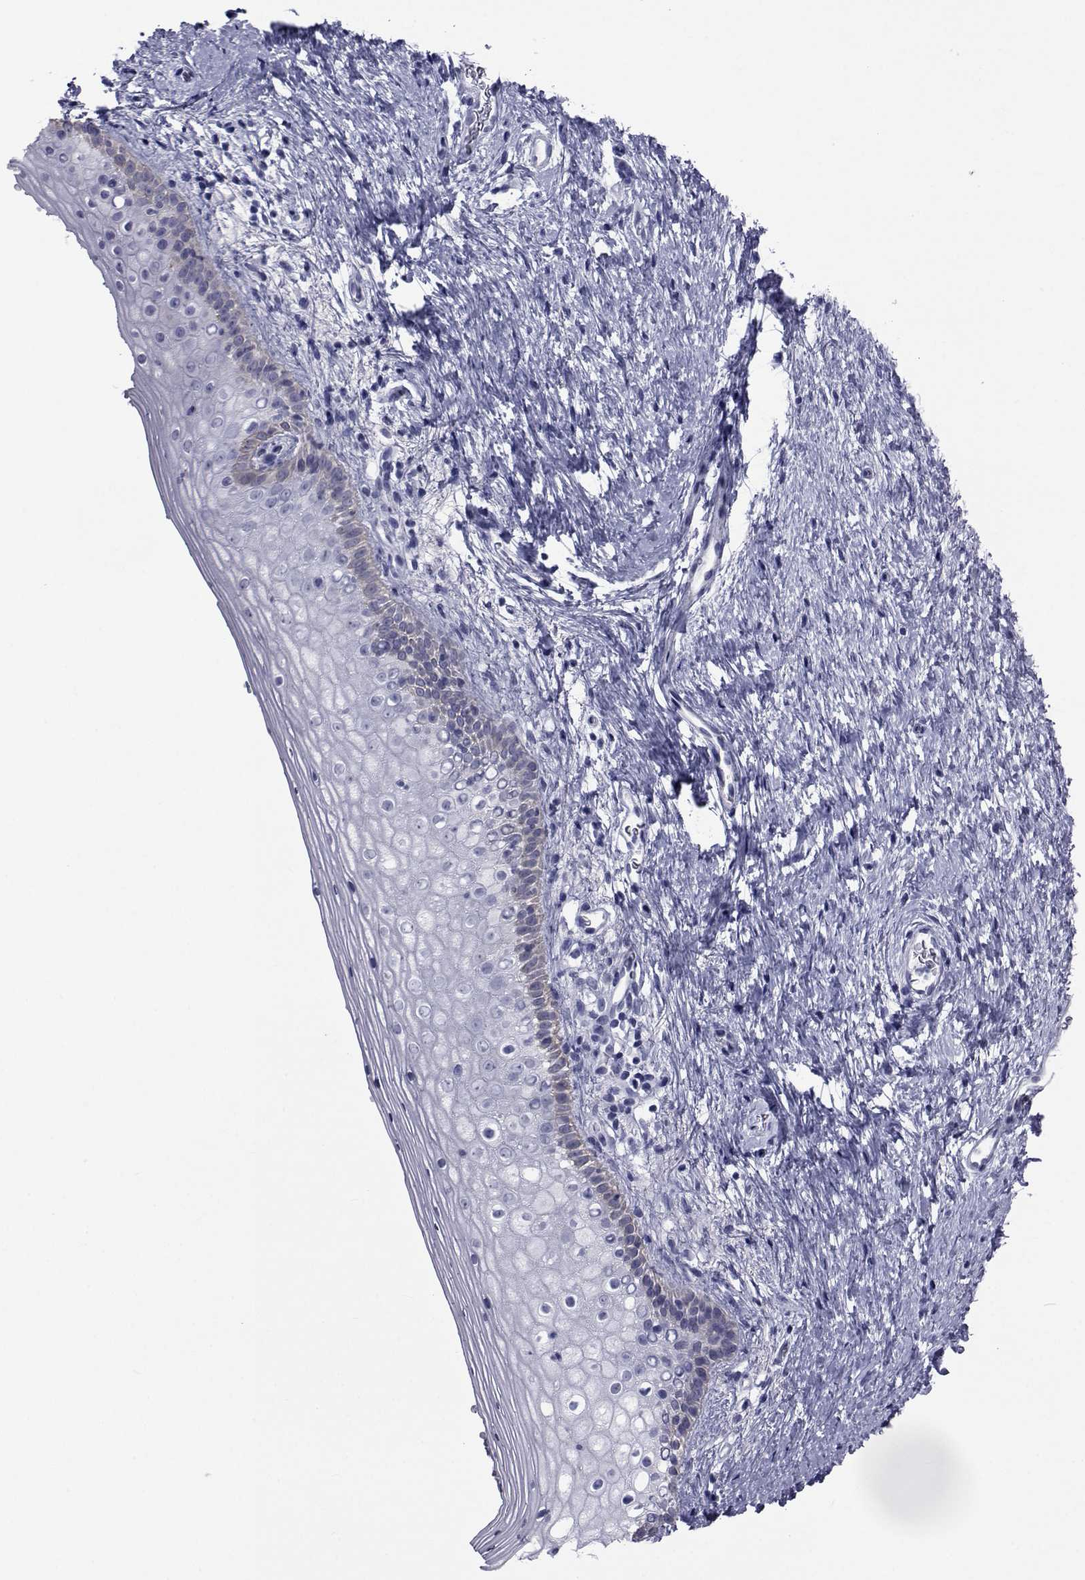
{"staining": {"intensity": "negative", "quantity": "none", "location": "none"}, "tissue": "vagina", "cell_type": "Squamous epithelial cells", "image_type": "normal", "snomed": [{"axis": "morphology", "description": "Normal tissue, NOS"}, {"axis": "topography", "description": "Vagina"}], "caption": "Photomicrograph shows no protein positivity in squamous epithelial cells of normal vagina. (DAB IHC, high magnification).", "gene": "GKAP1", "patient": {"sex": "female", "age": 47}}